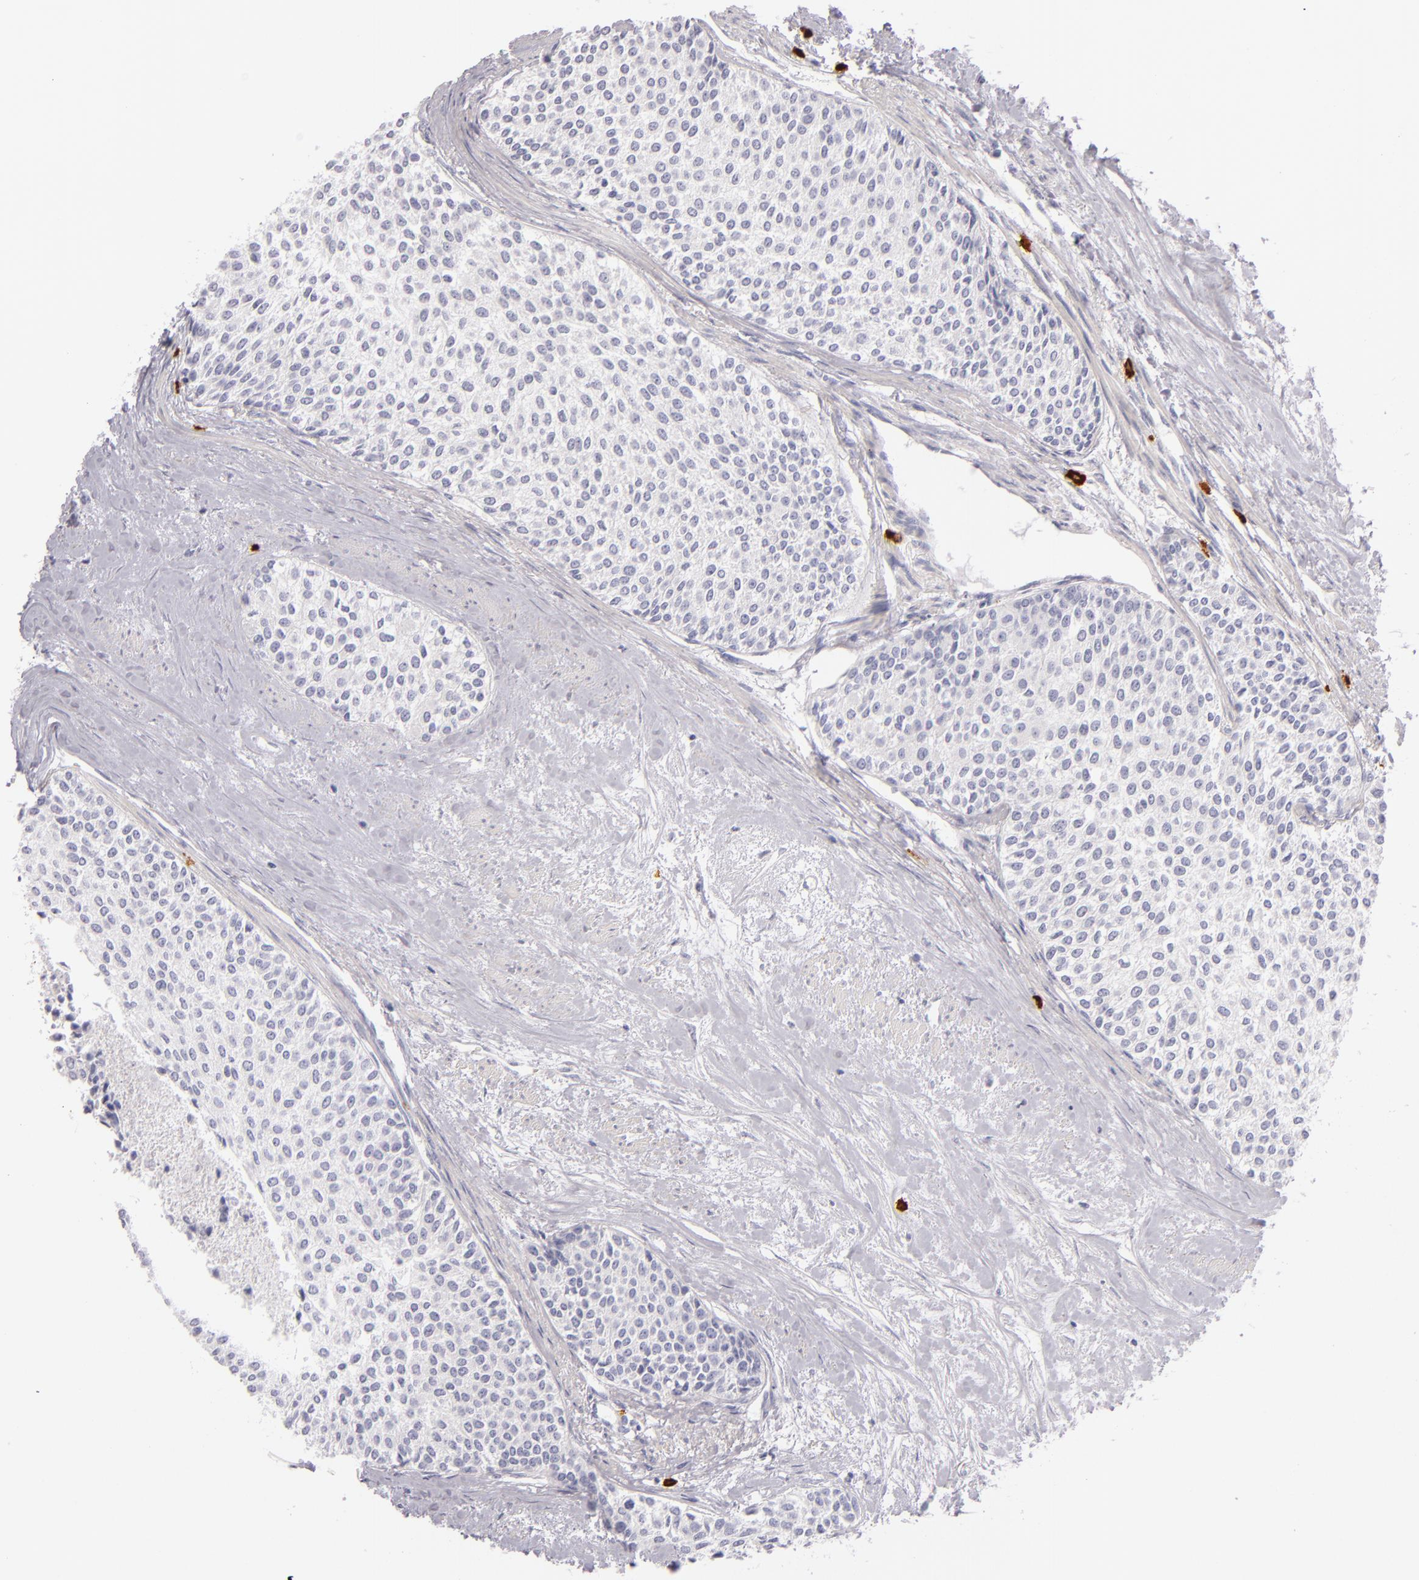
{"staining": {"intensity": "negative", "quantity": "none", "location": "none"}, "tissue": "urothelial cancer", "cell_type": "Tumor cells", "image_type": "cancer", "snomed": [{"axis": "morphology", "description": "Urothelial carcinoma, Low grade"}, {"axis": "topography", "description": "Urinary bladder"}], "caption": "Immunohistochemistry (IHC) of low-grade urothelial carcinoma shows no staining in tumor cells.", "gene": "TPSD1", "patient": {"sex": "female", "age": 73}}